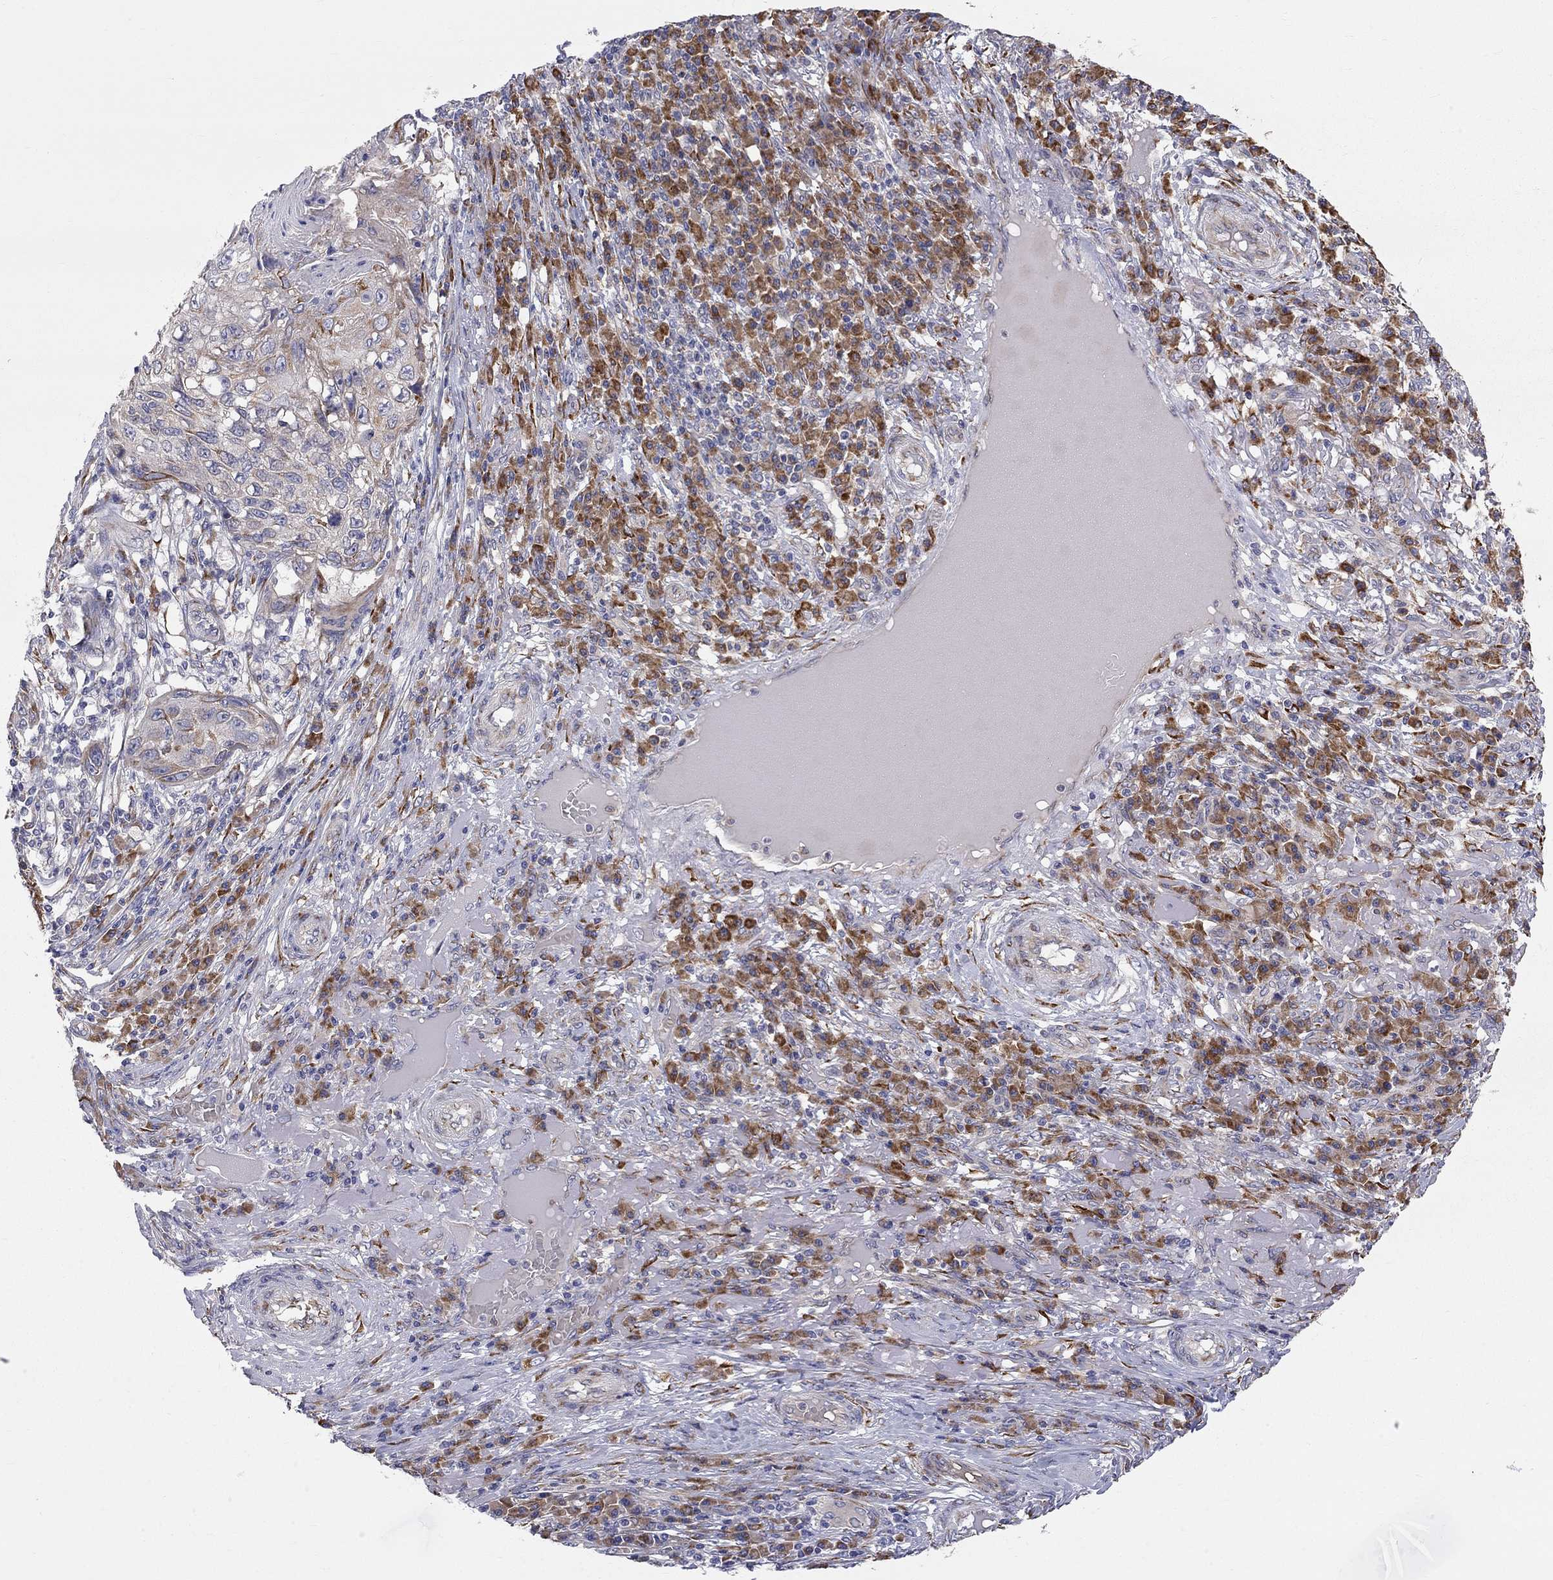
{"staining": {"intensity": "moderate", "quantity": "<25%", "location": "cytoplasmic/membranous"}, "tissue": "skin cancer", "cell_type": "Tumor cells", "image_type": "cancer", "snomed": [{"axis": "morphology", "description": "Squamous cell carcinoma, NOS"}, {"axis": "topography", "description": "Skin"}], "caption": "Skin cancer stained for a protein (brown) displays moderate cytoplasmic/membranous positive expression in approximately <25% of tumor cells.", "gene": "CASTOR1", "patient": {"sex": "male", "age": 92}}